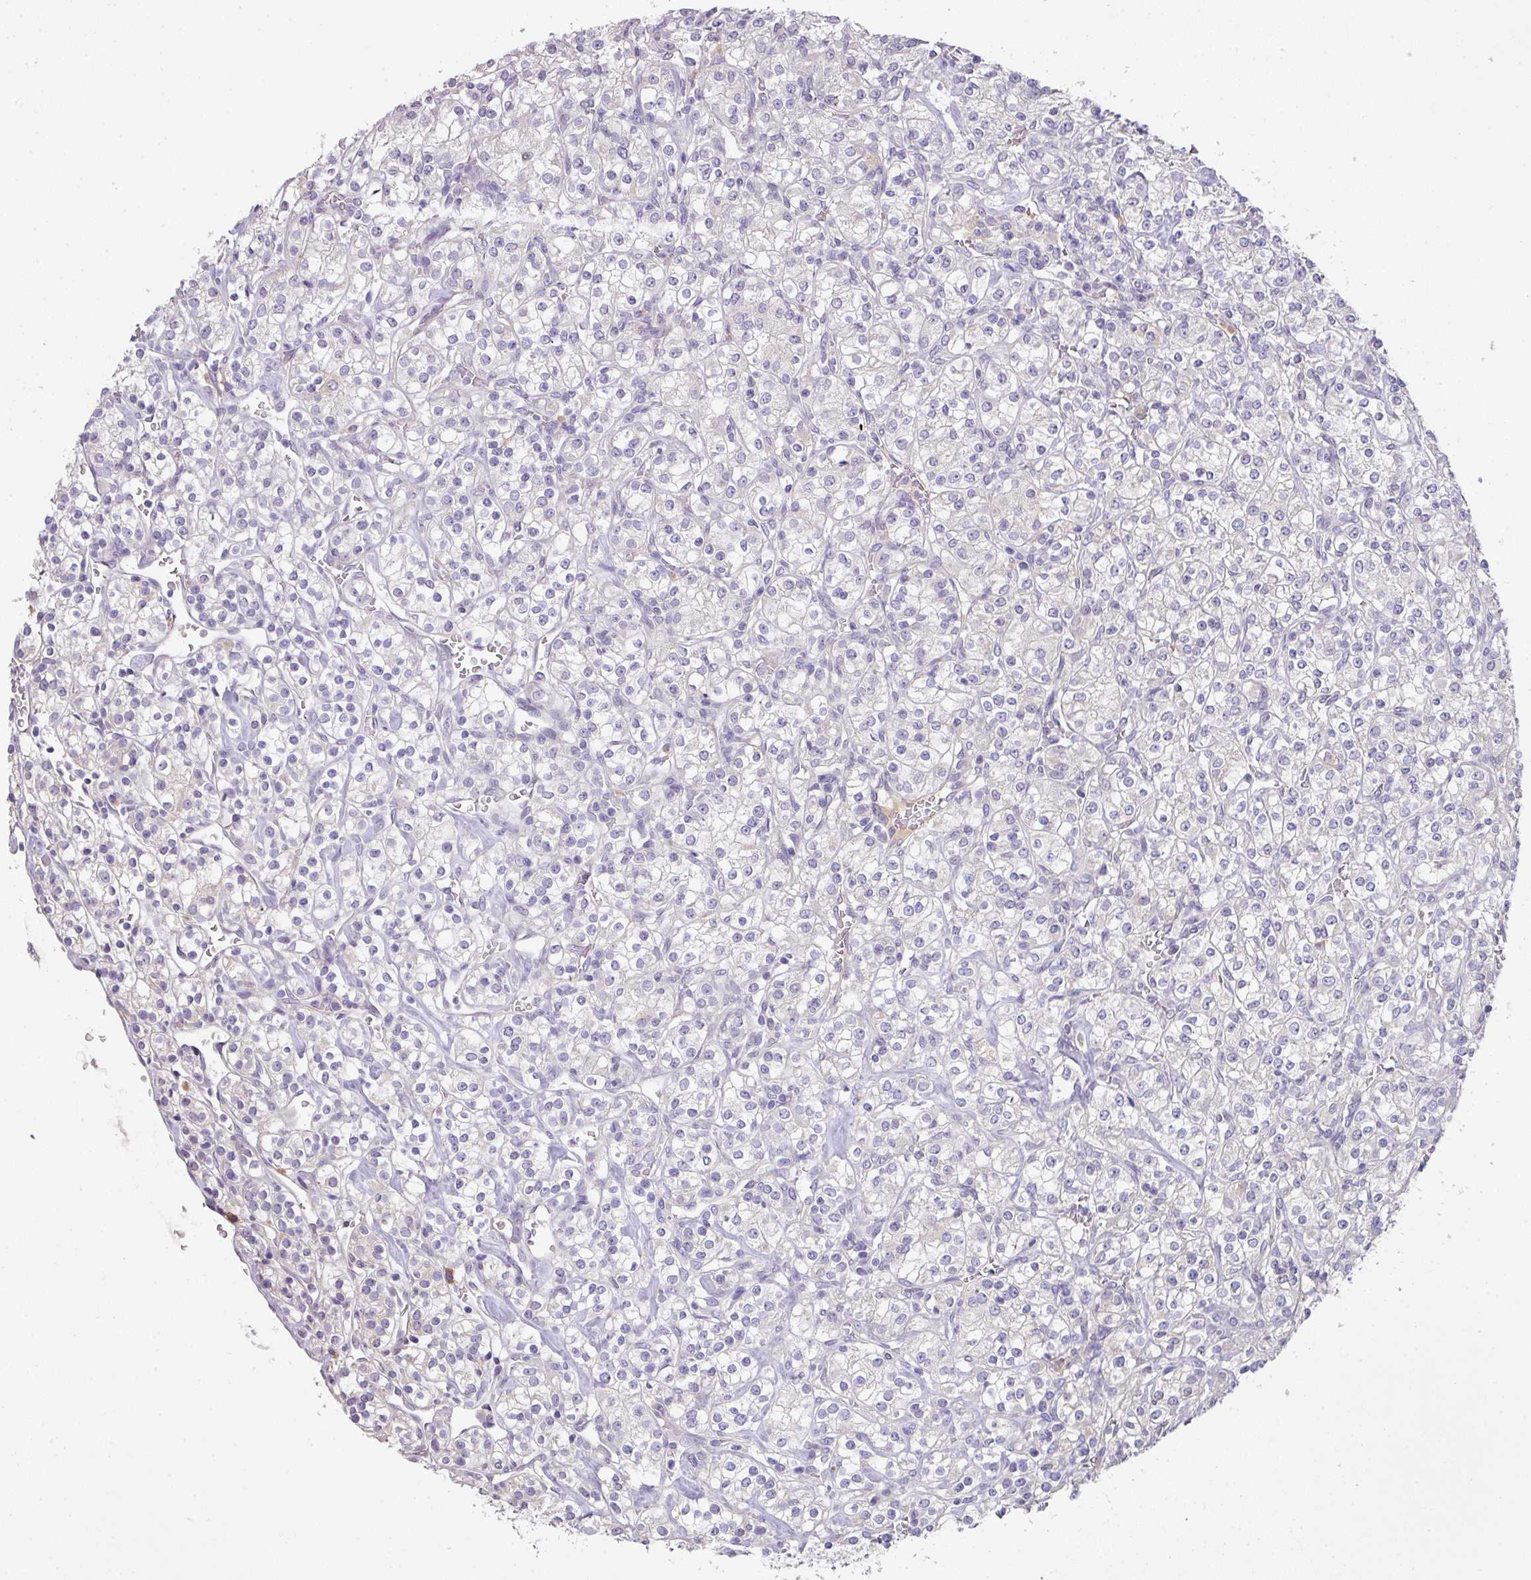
{"staining": {"intensity": "moderate", "quantity": "<25%", "location": "cytoplasmic/membranous"}, "tissue": "renal cancer", "cell_type": "Tumor cells", "image_type": "cancer", "snomed": [{"axis": "morphology", "description": "Adenocarcinoma, NOS"}, {"axis": "topography", "description": "Kidney"}], "caption": "The immunohistochemical stain labels moderate cytoplasmic/membranous expression in tumor cells of adenocarcinoma (renal) tissue.", "gene": "ZNF266", "patient": {"sex": "male", "age": 77}}